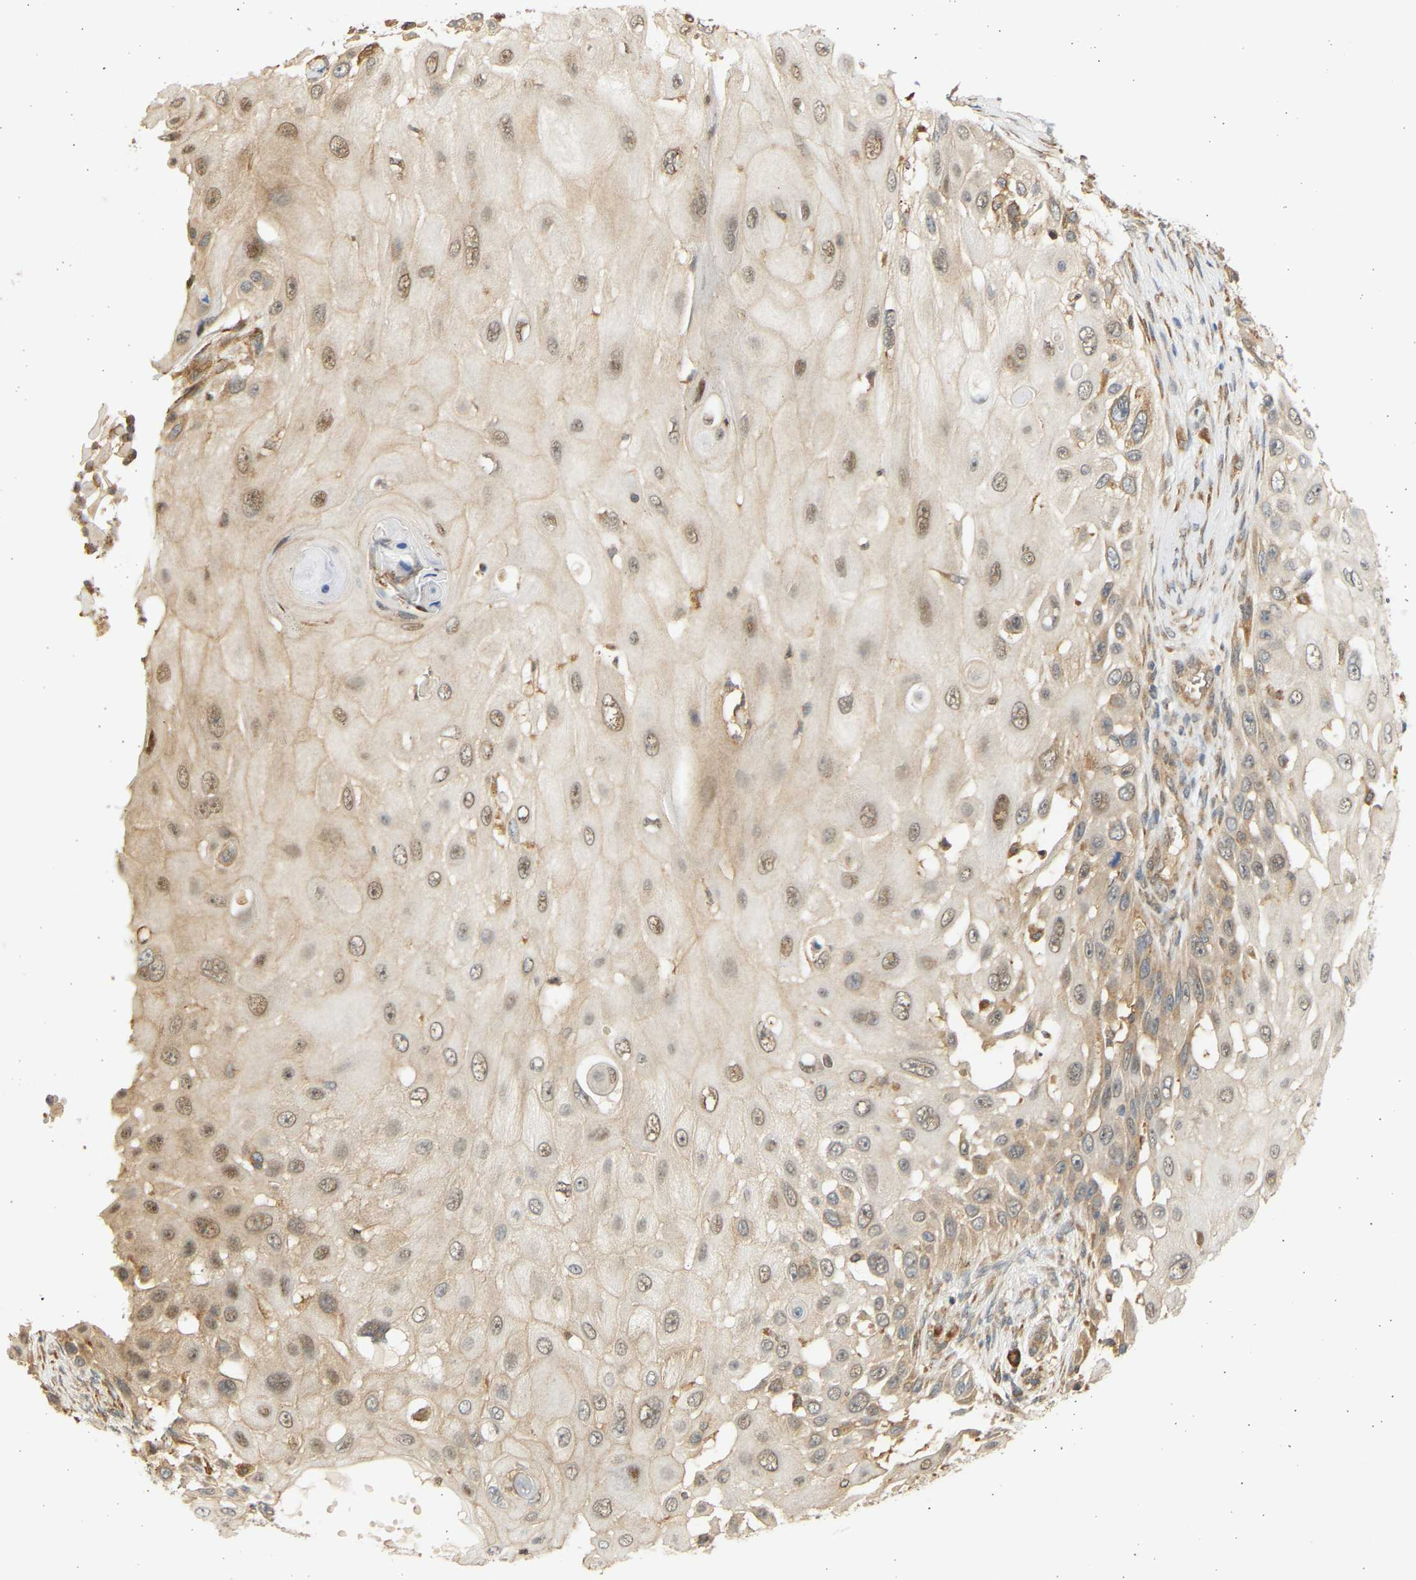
{"staining": {"intensity": "weak", "quantity": ">75%", "location": "cytoplasmic/membranous,nuclear"}, "tissue": "skin cancer", "cell_type": "Tumor cells", "image_type": "cancer", "snomed": [{"axis": "morphology", "description": "Squamous cell carcinoma, NOS"}, {"axis": "topography", "description": "Skin"}], "caption": "Tumor cells reveal low levels of weak cytoplasmic/membranous and nuclear staining in approximately >75% of cells in human skin cancer (squamous cell carcinoma).", "gene": "B4GALT6", "patient": {"sex": "female", "age": 44}}